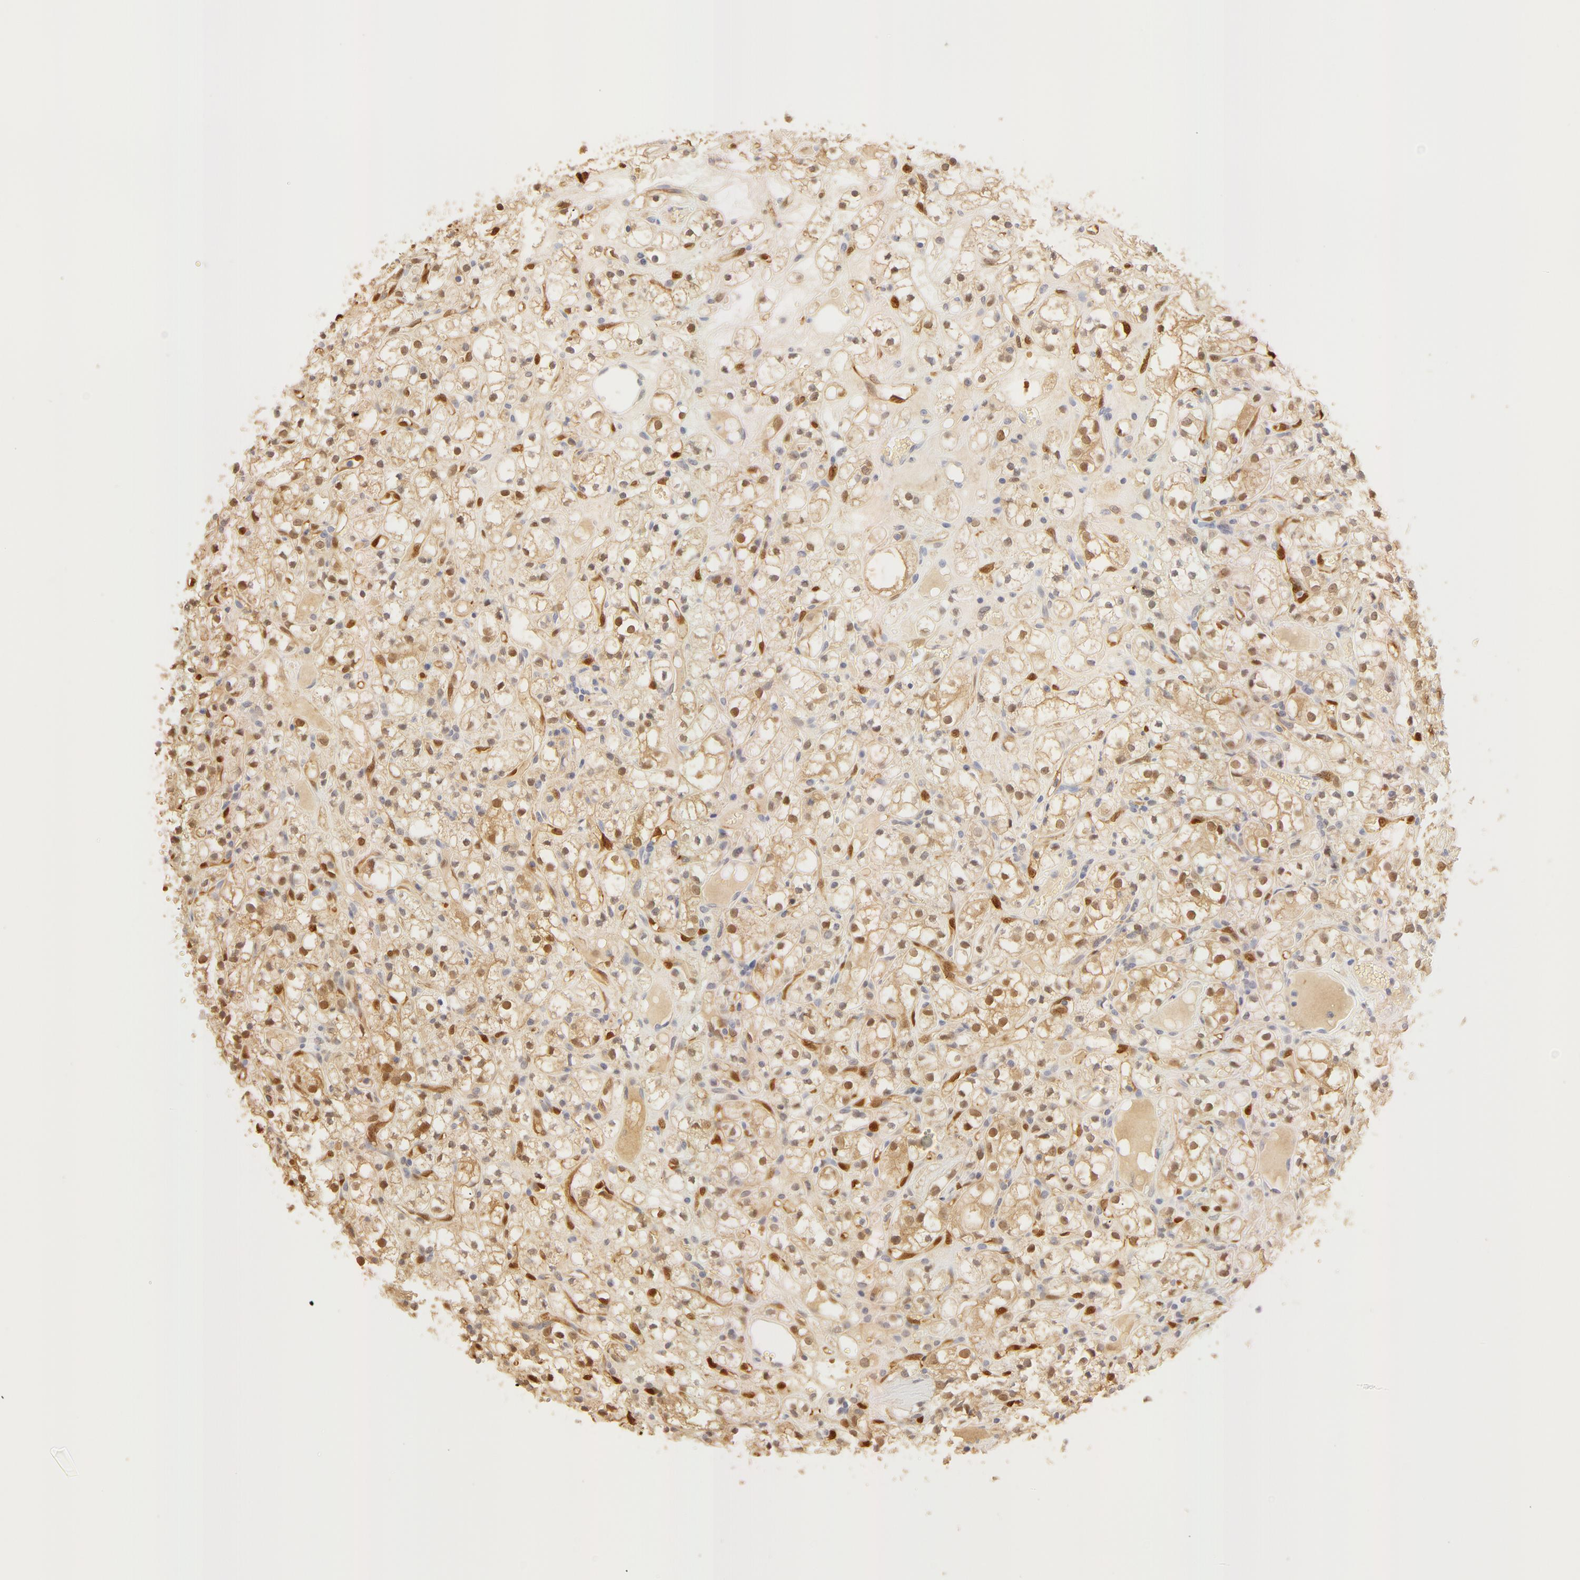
{"staining": {"intensity": "weak", "quantity": "25%-75%", "location": "nuclear"}, "tissue": "renal cancer", "cell_type": "Tumor cells", "image_type": "cancer", "snomed": [{"axis": "morphology", "description": "Adenocarcinoma, NOS"}, {"axis": "topography", "description": "Kidney"}], "caption": "IHC (DAB) staining of human renal cancer displays weak nuclear protein positivity in about 25%-75% of tumor cells.", "gene": "CA2", "patient": {"sex": "male", "age": 61}}